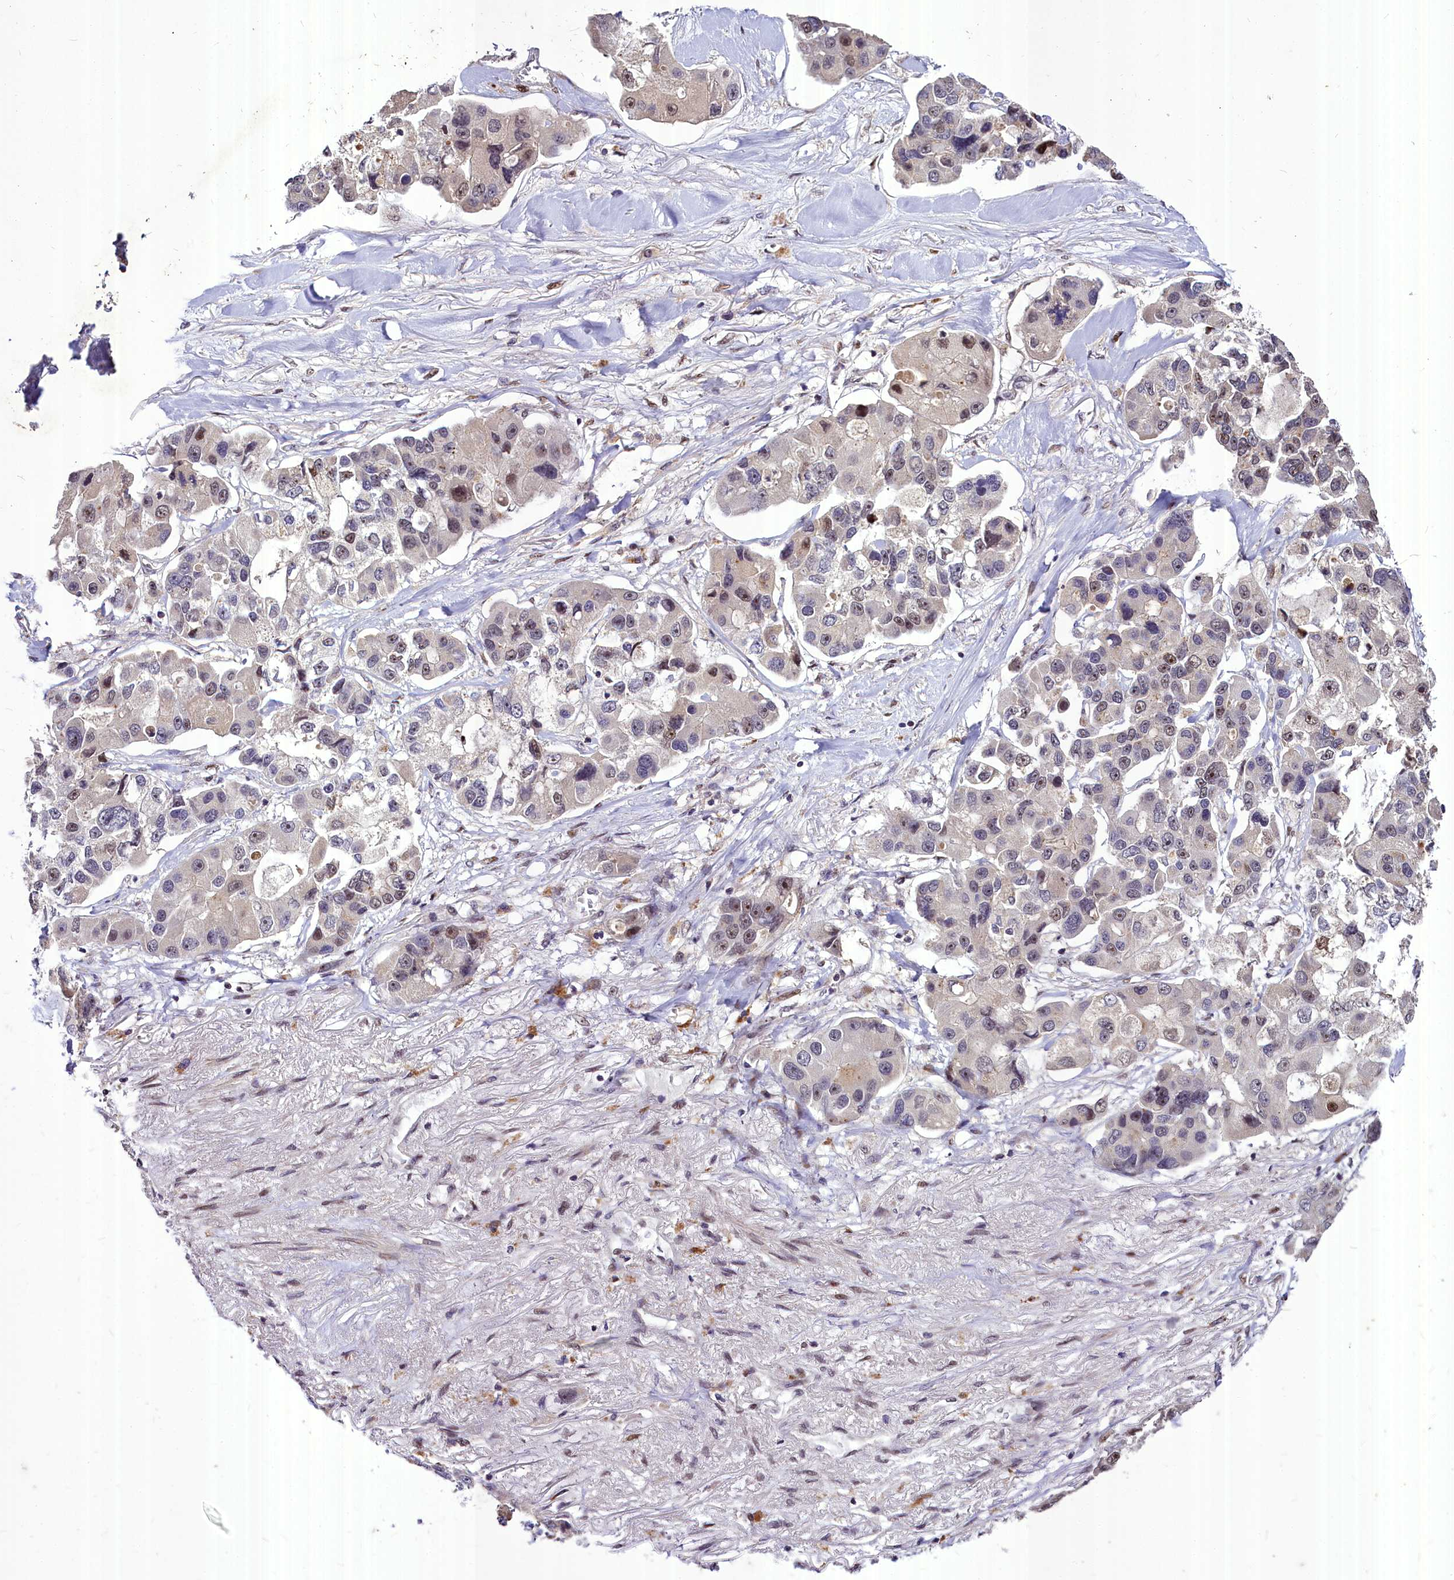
{"staining": {"intensity": "weak", "quantity": "<25%", "location": "nuclear"}, "tissue": "lung cancer", "cell_type": "Tumor cells", "image_type": "cancer", "snomed": [{"axis": "morphology", "description": "Adenocarcinoma, NOS"}, {"axis": "topography", "description": "Lung"}], "caption": "Immunohistochemistry of human adenocarcinoma (lung) reveals no positivity in tumor cells.", "gene": "MAML2", "patient": {"sex": "female", "age": 54}}